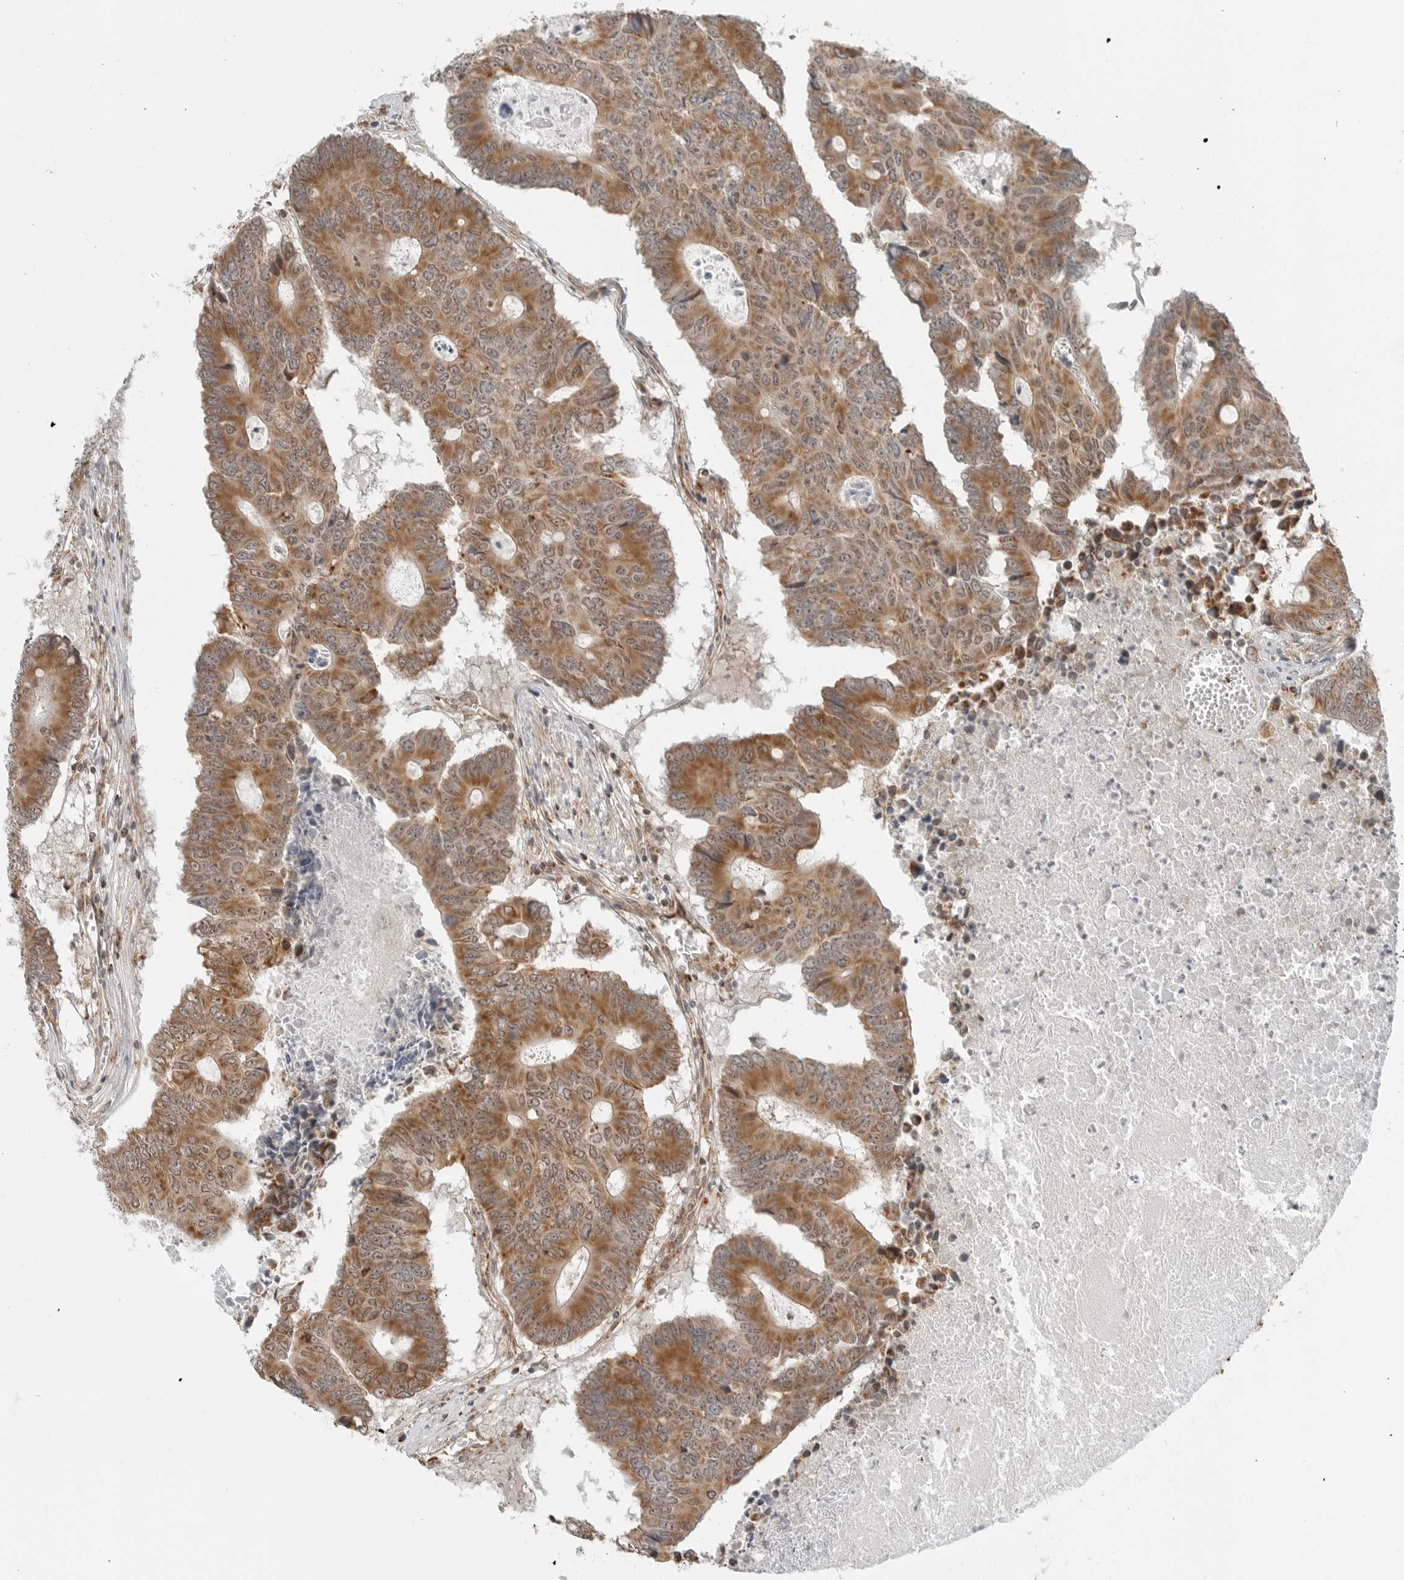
{"staining": {"intensity": "moderate", "quantity": ">75%", "location": "cytoplasmic/membranous,nuclear"}, "tissue": "colorectal cancer", "cell_type": "Tumor cells", "image_type": "cancer", "snomed": [{"axis": "morphology", "description": "Adenocarcinoma, NOS"}, {"axis": "topography", "description": "Colon"}], "caption": "Moderate cytoplasmic/membranous and nuclear positivity is seen in approximately >75% of tumor cells in colorectal cancer (adenocarcinoma).", "gene": "POLR3GL", "patient": {"sex": "male", "age": 87}}